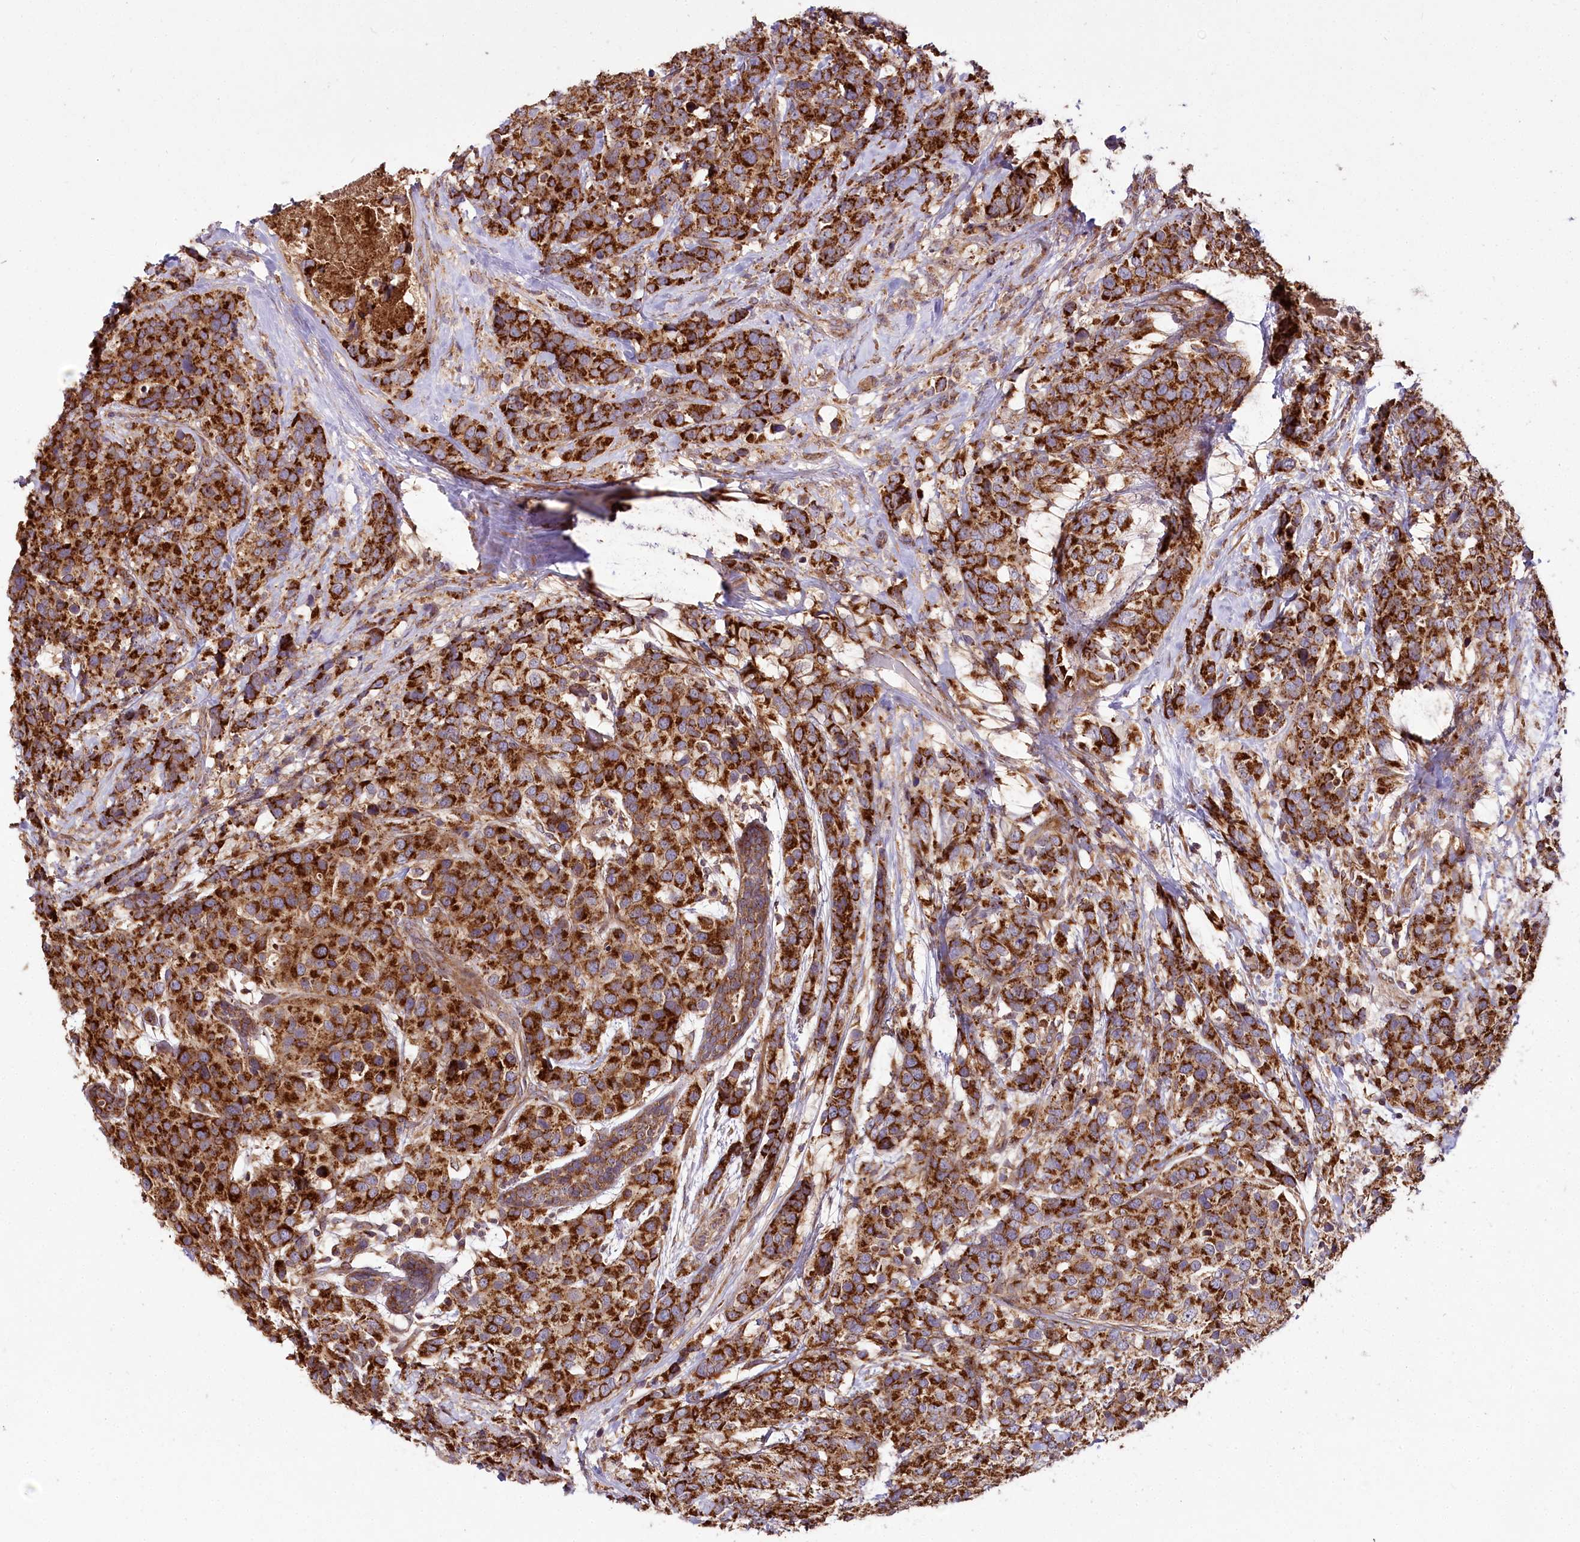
{"staining": {"intensity": "strong", "quantity": ">75%", "location": "cytoplasmic/membranous"}, "tissue": "breast cancer", "cell_type": "Tumor cells", "image_type": "cancer", "snomed": [{"axis": "morphology", "description": "Lobular carcinoma"}, {"axis": "topography", "description": "Breast"}], "caption": "This is an image of IHC staining of breast lobular carcinoma, which shows strong staining in the cytoplasmic/membranous of tumor cells.", "gene": "RAB7A", "patient": {"sex": "female", "age": 59}}